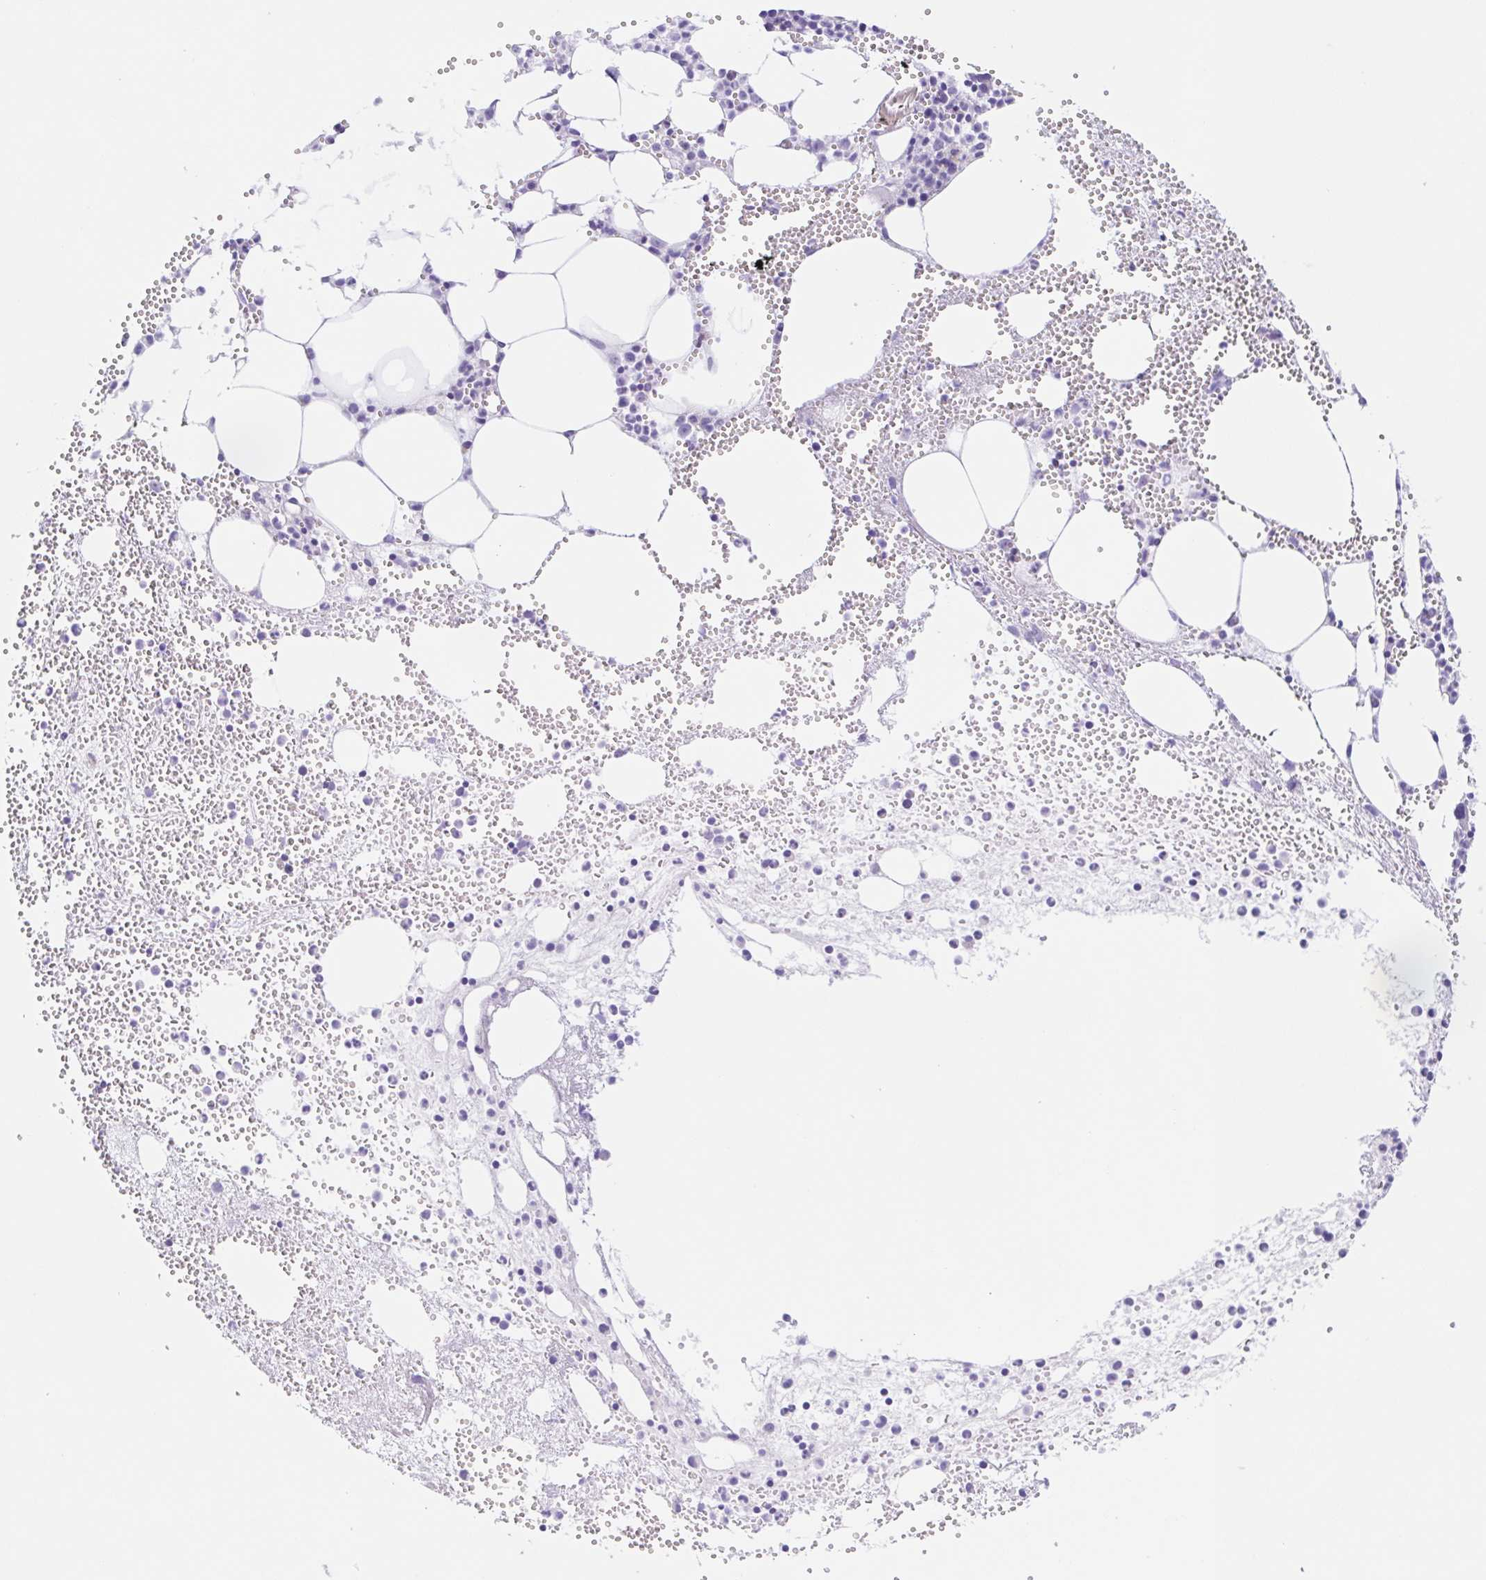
{"staining": {"intensity": "negative", "quantity": "none", "location": "none"}, "tissue": "bone marrow", "cell_type": "Hematopoietic cells", "image_type": "normal", "snomed": [{"axis": "morphology", "description": "Normal tissue, NOS"}, {"axis": "topography", "description": "Bone marrow"}], "caption": "High power microscopy histopathology image of an immunohistochemistry micrograph of benign bone marrow, revealing no significant positivity in hematopoietic cells. Brightfield microscopy of immunohistochemistry (IHC) stained with DAB (brown) and hematoxylin (blue), captured at high magnification.", "gene": "SCG3", "patient": {"sex": "female", "age": 57}}